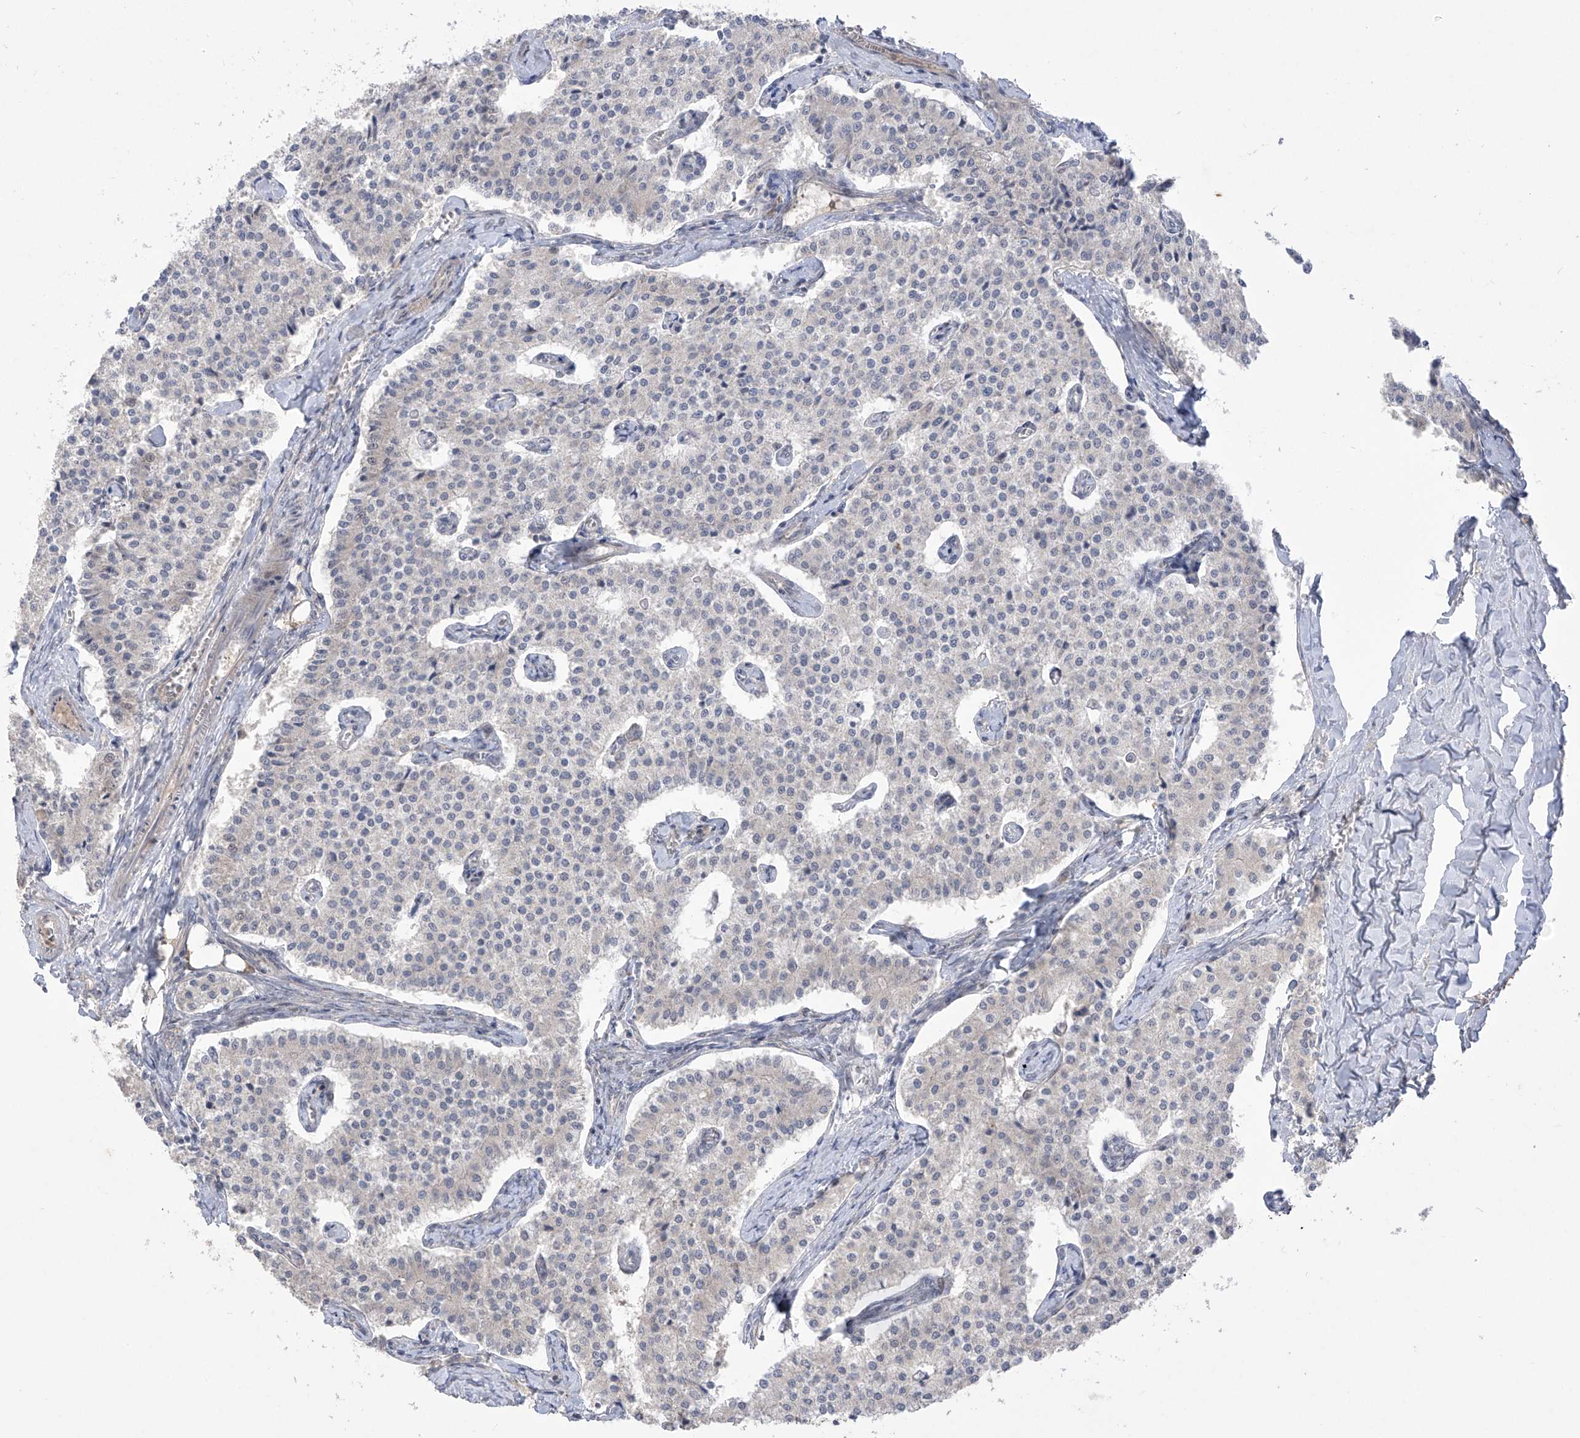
{"staining": {"intensity": "negative", "quantity": "none", "location": "none"}, "tissue": "carcinoid", "cell_type": "Tumor cells", "image_type": "cancer", "snomed": [{"axis": "morphology", "description": "Carcinoid, malignant, NOS"}, {"axis": "topography", "description": "Colon"}], "caption": "Tumor cells are negative for brown protein staining in malignant carcinoid.", "gene": "OGT", "patient": {"sex": "female", "age": 52}}